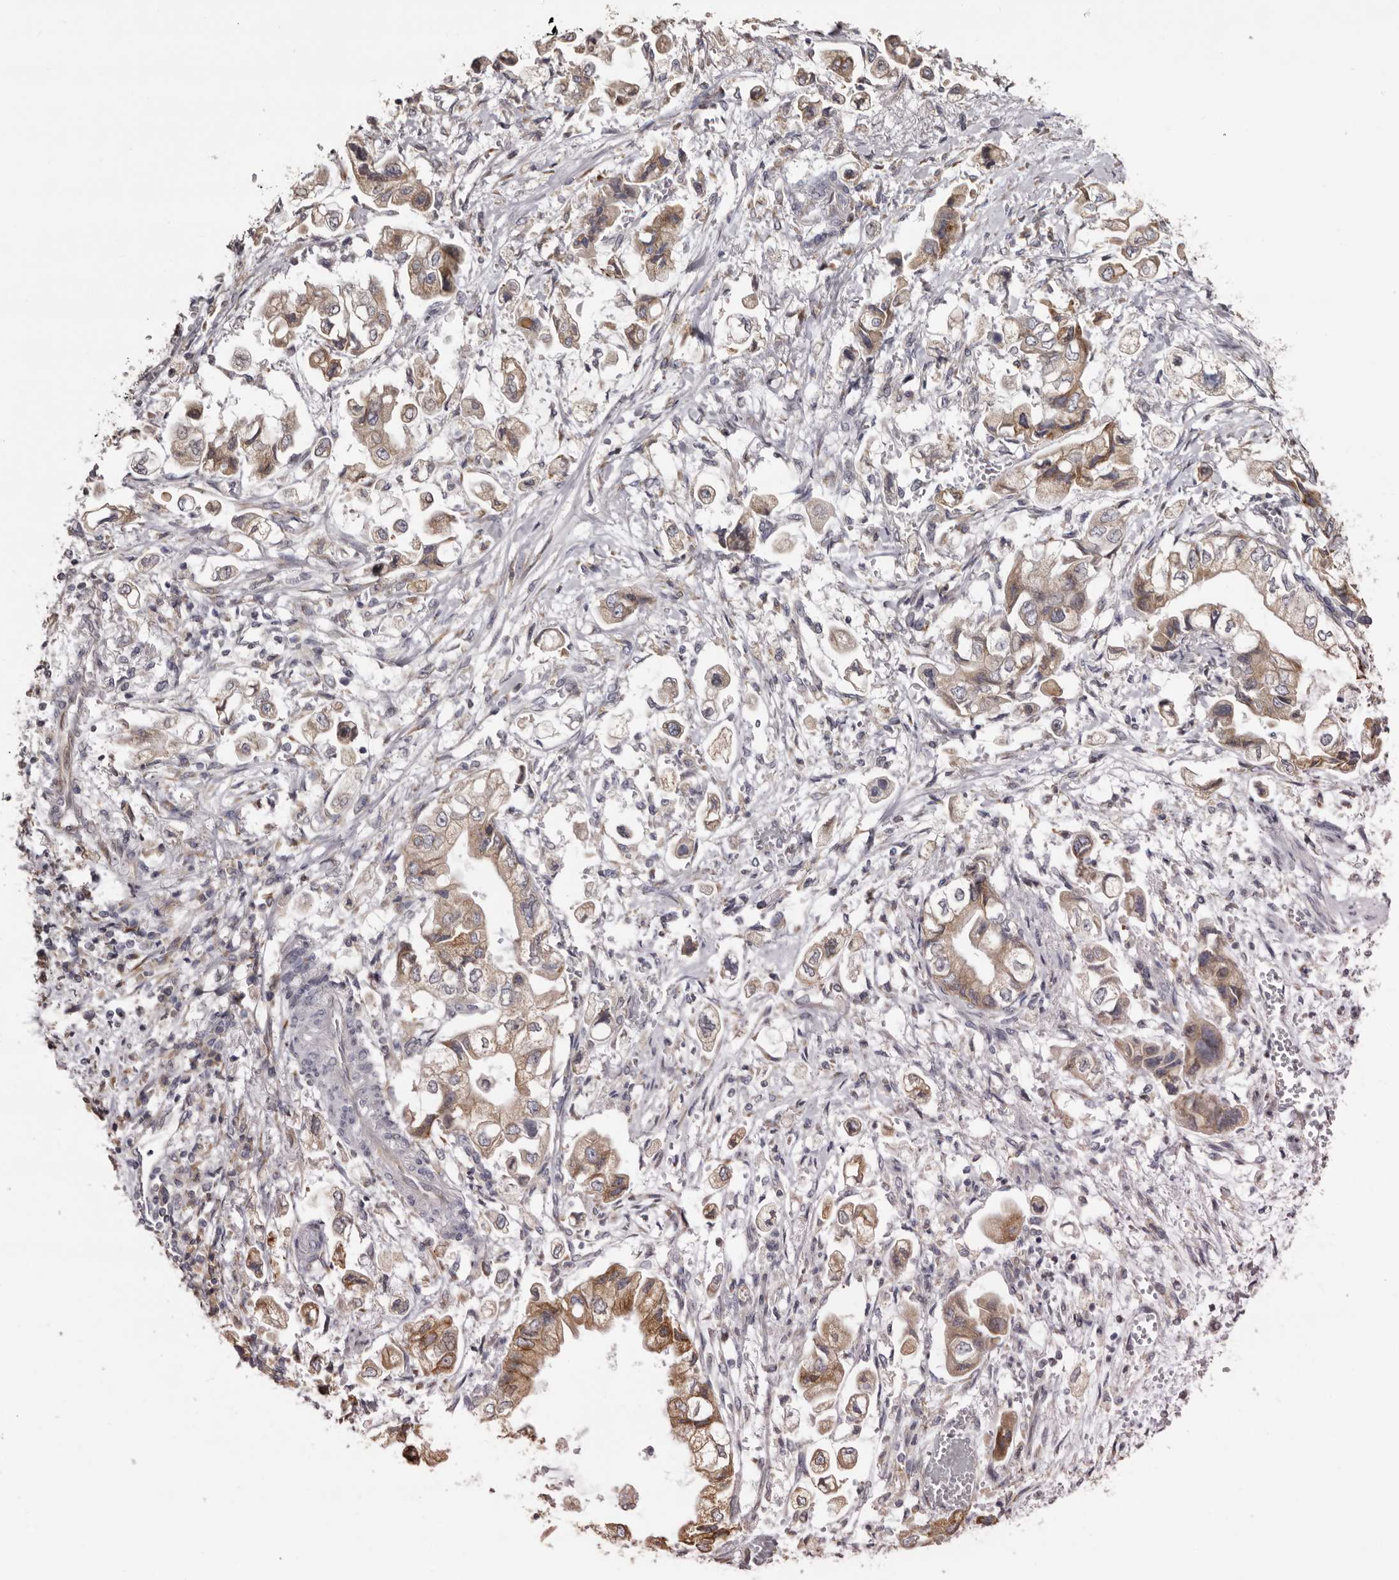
{"staining": {"intensity": "moderate", "quantity": ">75%", "location": "cytoplasmic/membranous"}, "tissue": "stomach cancer", "cell_type": "Tumor cells", "image_type": "cancer", "snomed": [{"axis": "morphology", "description": "Adenocarcinoma, NOS"}, {"axis": "topography", "description": "Stomach"}], "caption": "Adenocarcinoma (stomach) stained with DAB immunohistochemistry (IHC) reveals medium levels of moderate cytoplasmic/membranous expression in approximately >75% of tumor cells.", "gene": "PIGX", "patient": {"sex": "male", "age": 62}}